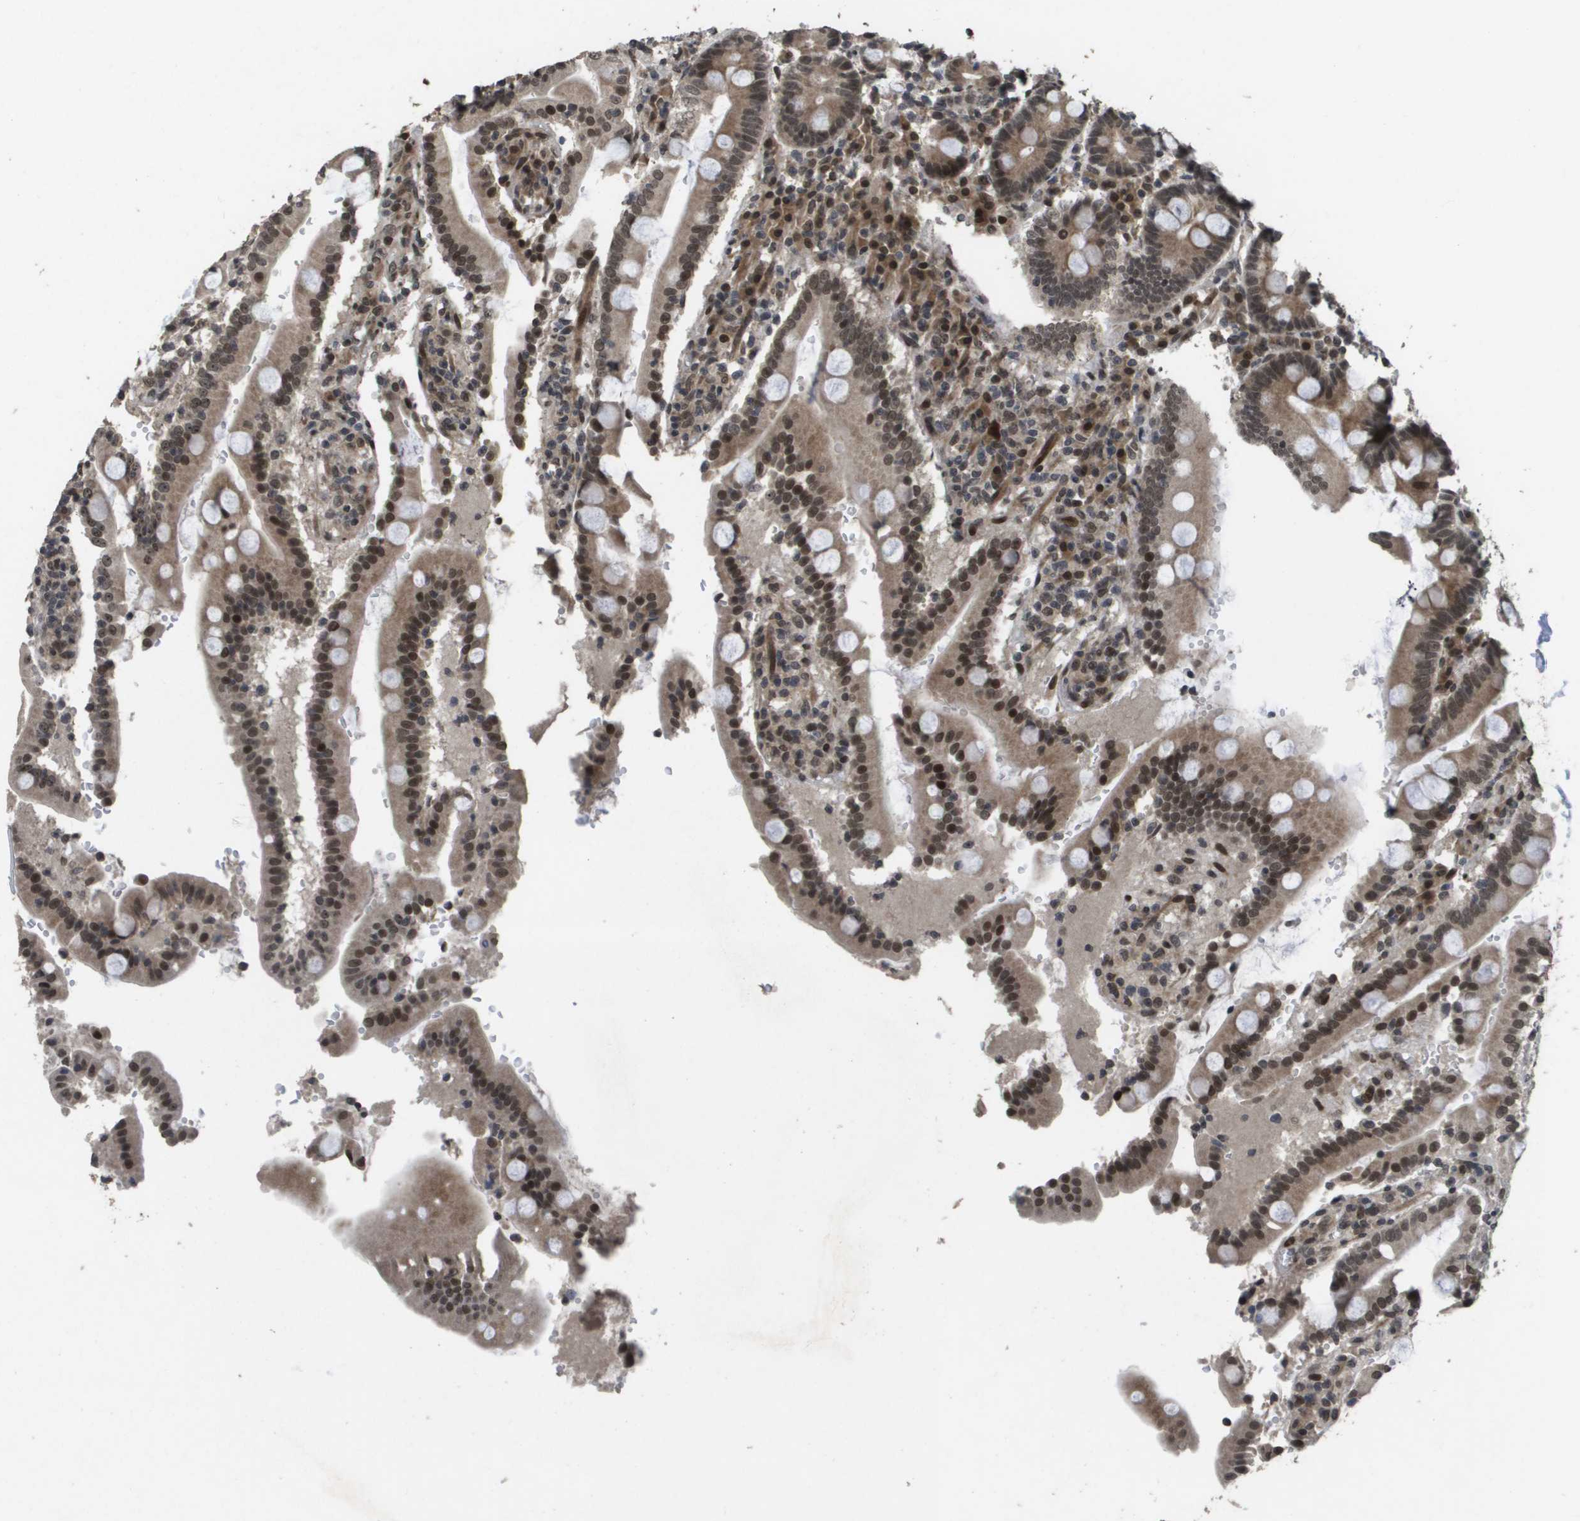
{"staining": {"intensity": "strong", "quantity": ">75%", "location": "cytoplasmic/membranous,nuclear"}, "tissue": "duodenum", "cell_type": "Glandular cells", "image_type": "normal", "snomed": [{"axis": "morphology", "description": "Normal tissue, NOS"}, {"axis": "topography", "description": "Small intestine, NOS"}], "caption": "Approximately >75% of glandular cells in normal human duodenum demonstrate strong cytoplasmic/membranous,nuclear protein staining as visualized by brown immunohistochemical staining.", "gene": "KAT5", "patient": {"sex": "female", "age": 71}}